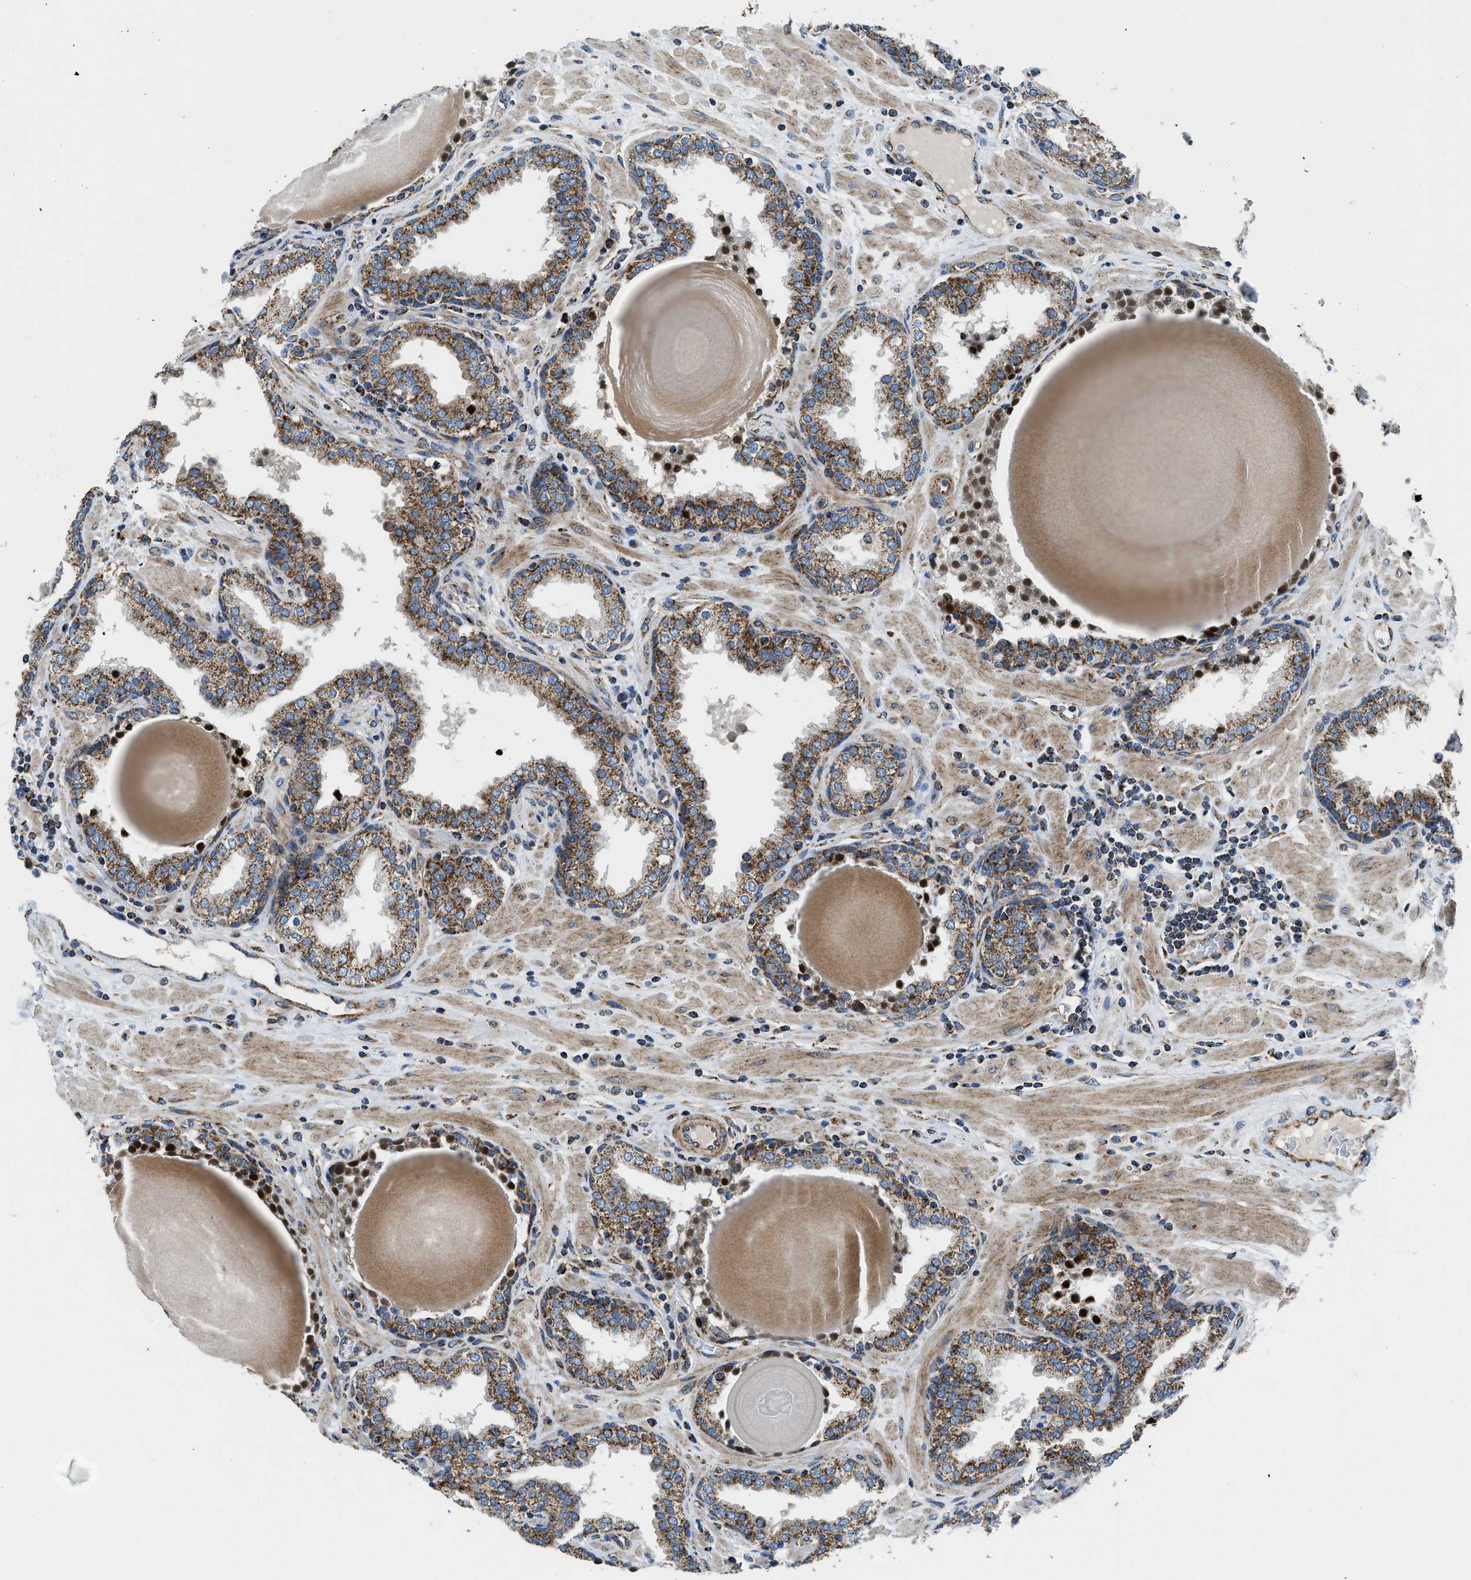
{"staining": {"intensity": "moderate", "quantity": ">75%", "location": "cytoplasmic/membranous"}, "tissue": "prostate", "cell_type": "Glandular cells", "image_type": "normal", "snomed": [{"axis": "morphology", "description": "Normal tissue, NOS"}, {"axis": "topography", "description": "Prostate"}], "caption": "Prostate stained with immunohistochemistry (IHC) reveals moderate cytoplasmic/membranous positivity in approximately >75% of glandular cells.", "gene": "STK33", "patient": {"sex": "male", "age": 51}}